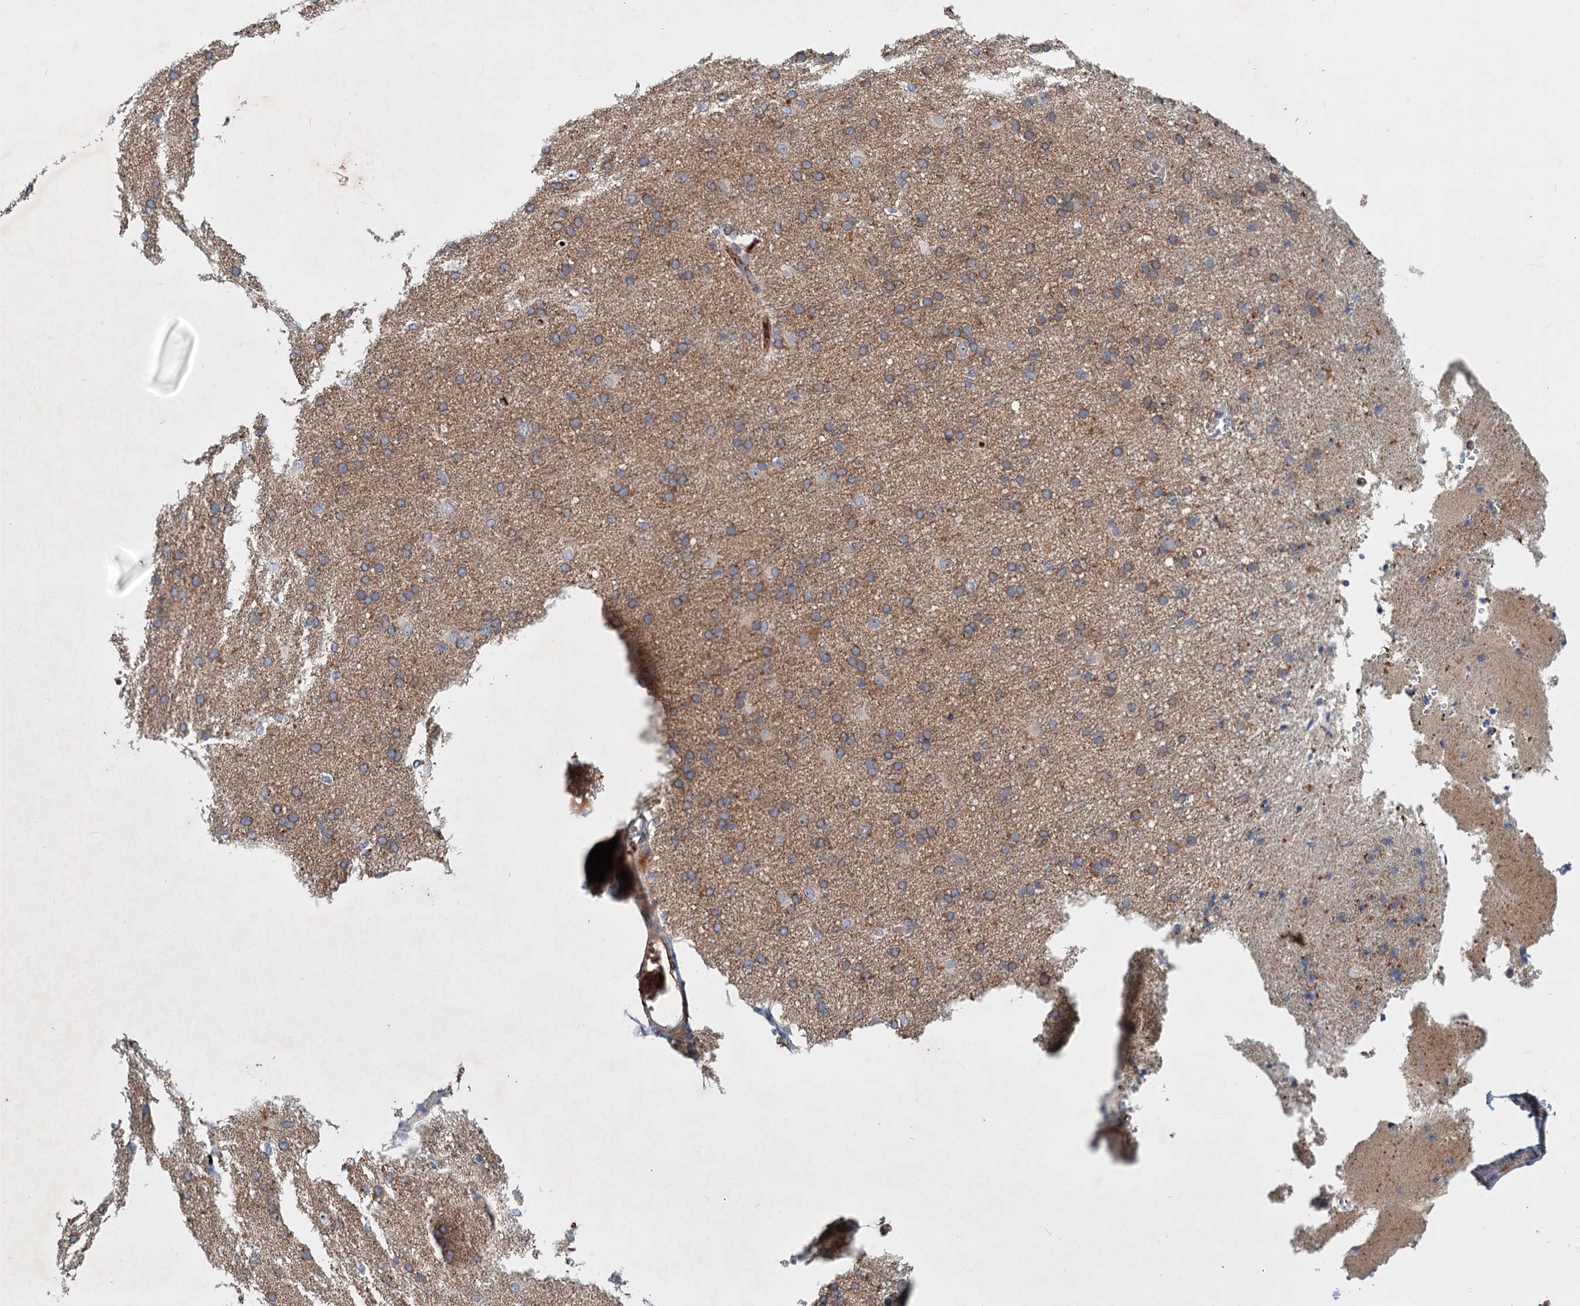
{"staining": {"intensity": "negative", "quantity": "none", "location": "none"}, "tissue": "cerebral cortex", "cell_type": "Endothelial cells", "image_type": "normal", "snomed": [{"axis": "morphology", "description": "Normal tissue, NOS"}, {"axis": "topography", "description": "Cerebral cortex"}], "caption": "Photomicrograph shows no significant protein expression in endothelial cells of normal cerebral cortex. (DAB (3,3'-diaminobenzidine) IHC, high magnification).", "gene": "CHRD", "patient": {"sex": "male", "age": 62}}